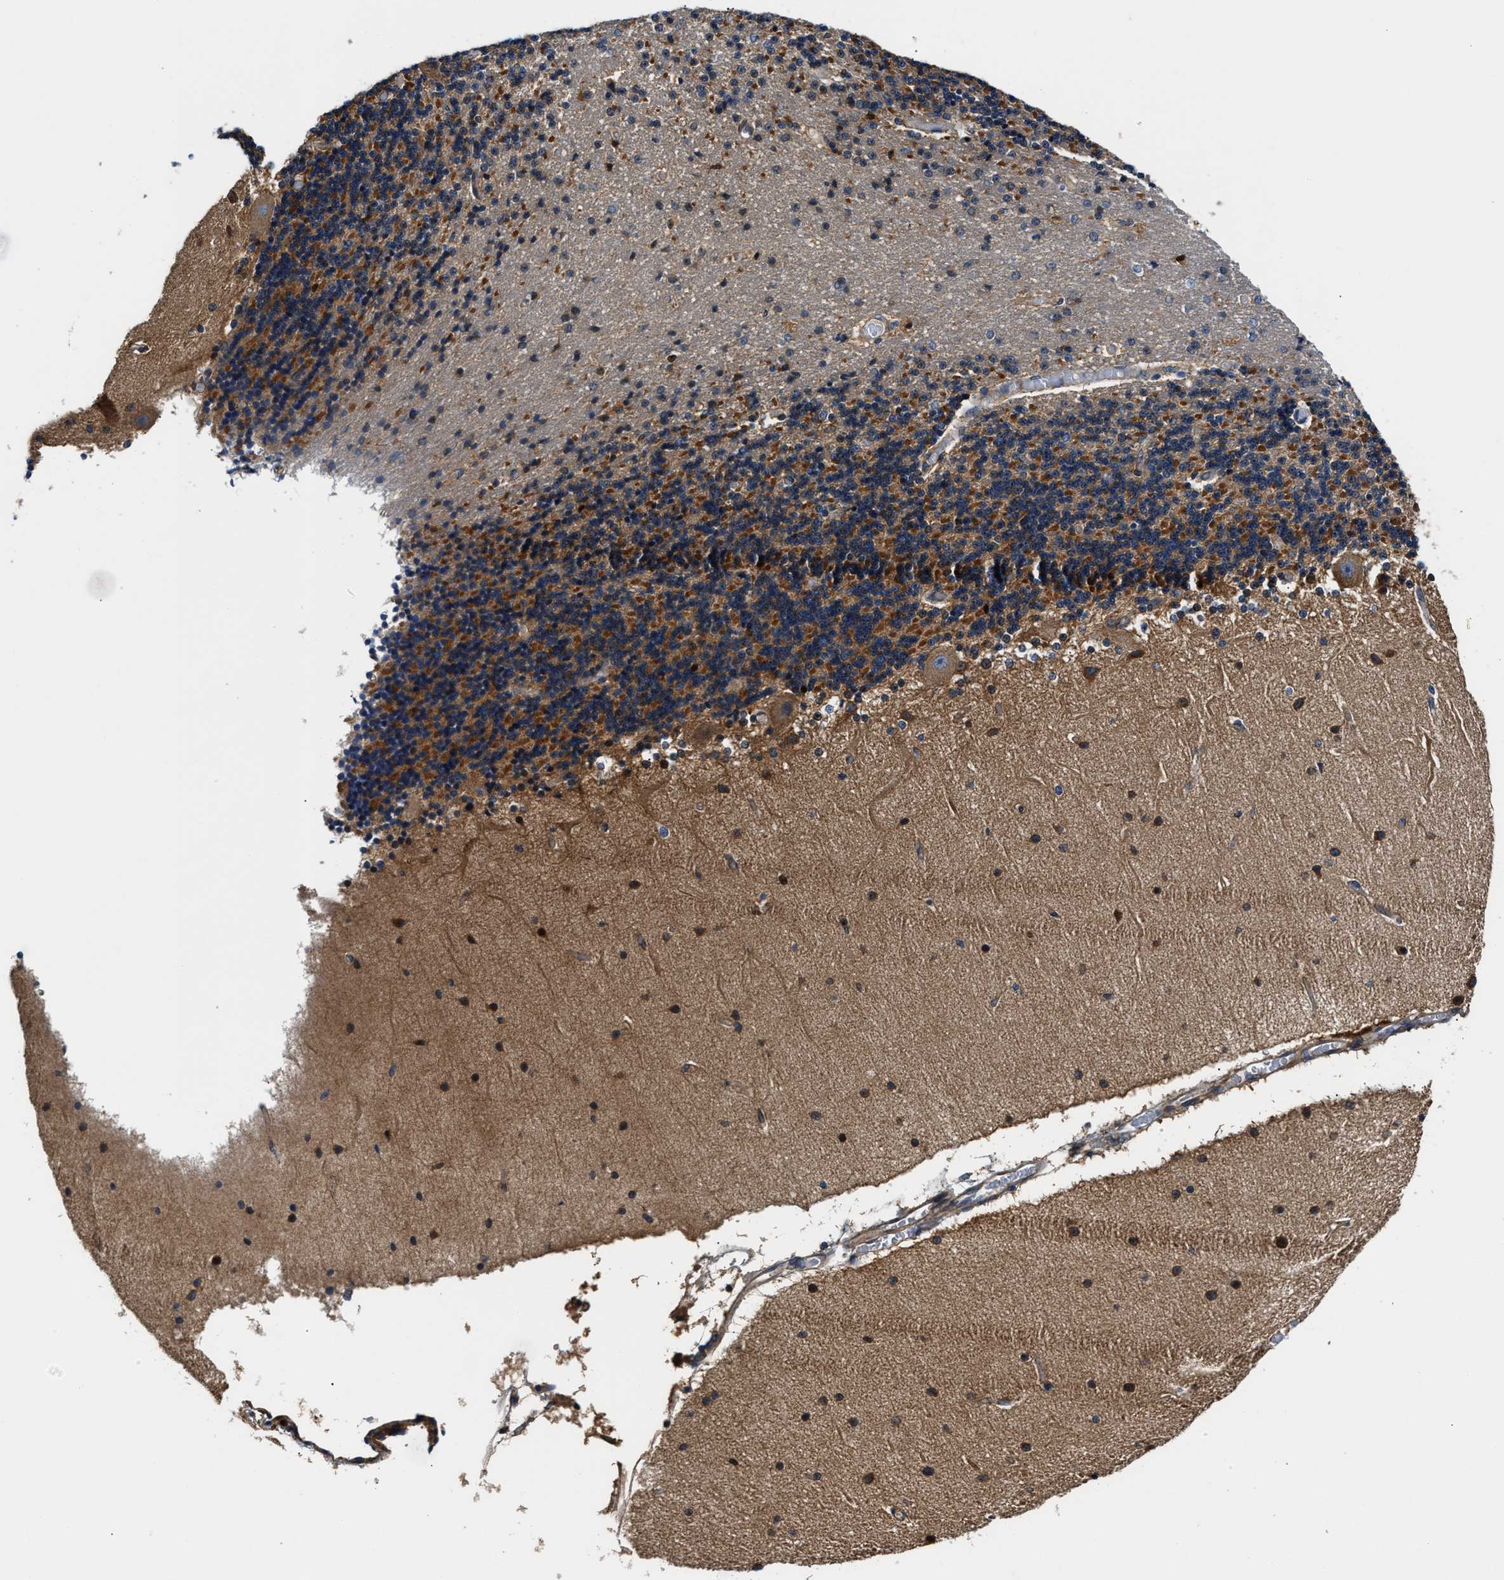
{"staining": {"intensity": "strong", "quantity": "25%-75%", "location": "cytoplasmic/membranous"}, "tissue": "cerebellum", "cell_type": "Cells in granular layer", "image_type": "normal", "snomed": [{"axis": "morphology", "description": "Normal tissue, NOS"}, {"axis": "topography", "description": "Cerebellum"}], "caption": "Immunohistochemistry (DAB (3,3'-diaminobenzidine)) staining of benign cerebellum shows strong cytoplasmic/membranous protein staining in approximately 25%-75% of cells in granular layer. The protein of interest is shown in brown color, while the nuclei are stained blue.", "gene": "TEX2", "patient": {"sex": "female", "age": 54}}